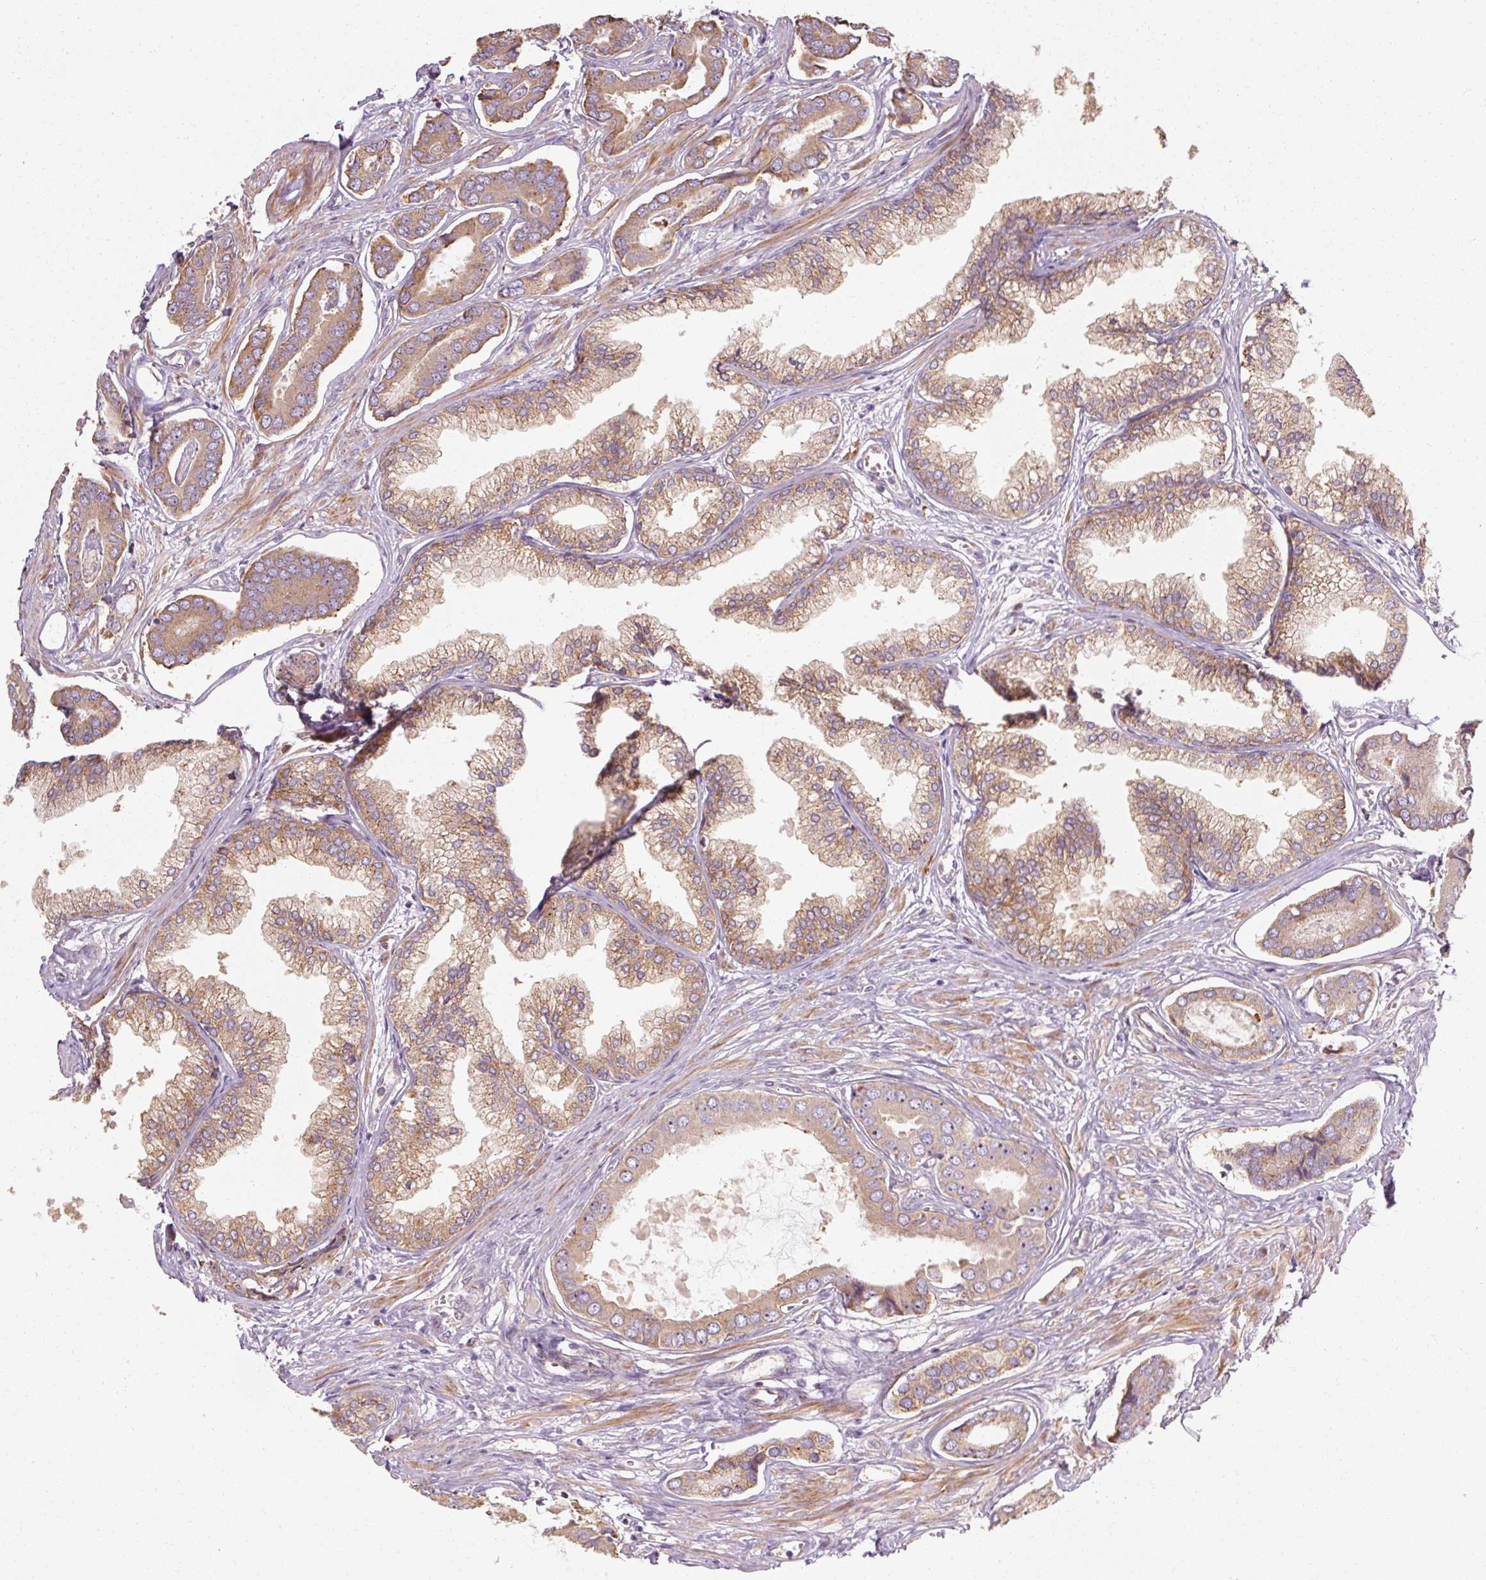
{"staining": {"intensity": "moderate", "quantity": ">75%", "location": "cytoplasmic/membranous"}, "tissue": "prostate cancer", "cell_type": "Tumor cells", "image_type": "cancer", "snomed": [{"axis": "morphology", "description": "Adenocarcinoma, NOS"}, {"axis": "topography", "description": "Prostate and seminal vesicle, NOS"}], "caption": "DAB (3,3'-diaminobenzidine) immunohistochemical staining of adenocarcinoma (prostate) displays moderate cytoplasmic/membranous protein expression in about >75% of tumor cells.", "gene": "TBC1D4", "patient": {"sex": "male", "age": 76}}